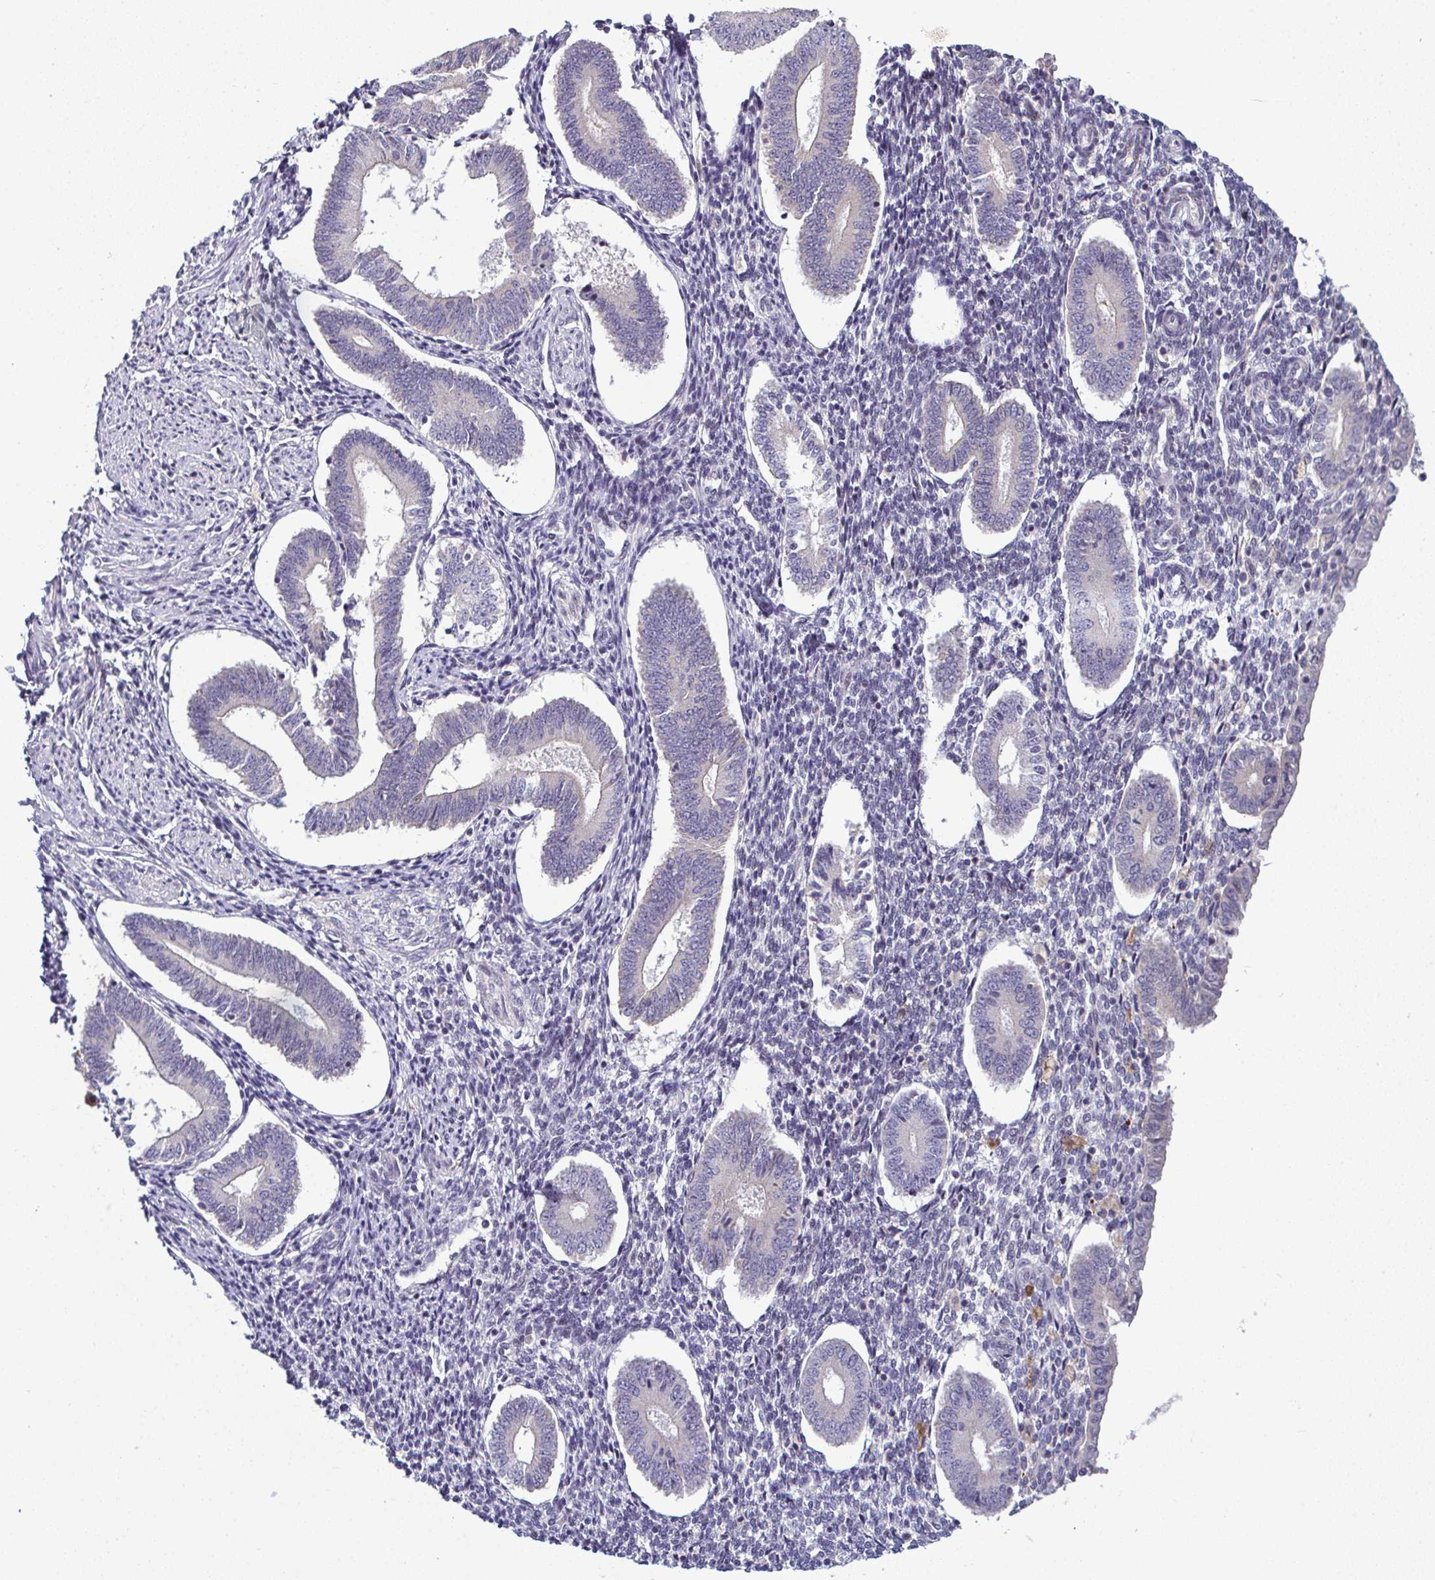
{"staining": {"intensity": "negative", "quantity": "none", "location": "none"}, "tissue": "endometrium", "cell_type": "Cells in endometrial stroma", "image_type": "normal", "snomed": [{"axis": "morphology", "description": "Normal tissue, NOS"}, {"axis": "topography", "description": "Endometrium"}], "caption": "This histopathology image is of benign endometrium stained with immunohistochemistry (IHC) to label a protein in brown with the nuclei are counter-stained blue. There is no expression in cells in endometrial stroma.", "gene": "ODF1", "patient": {"sex": "female", "age": 40}}